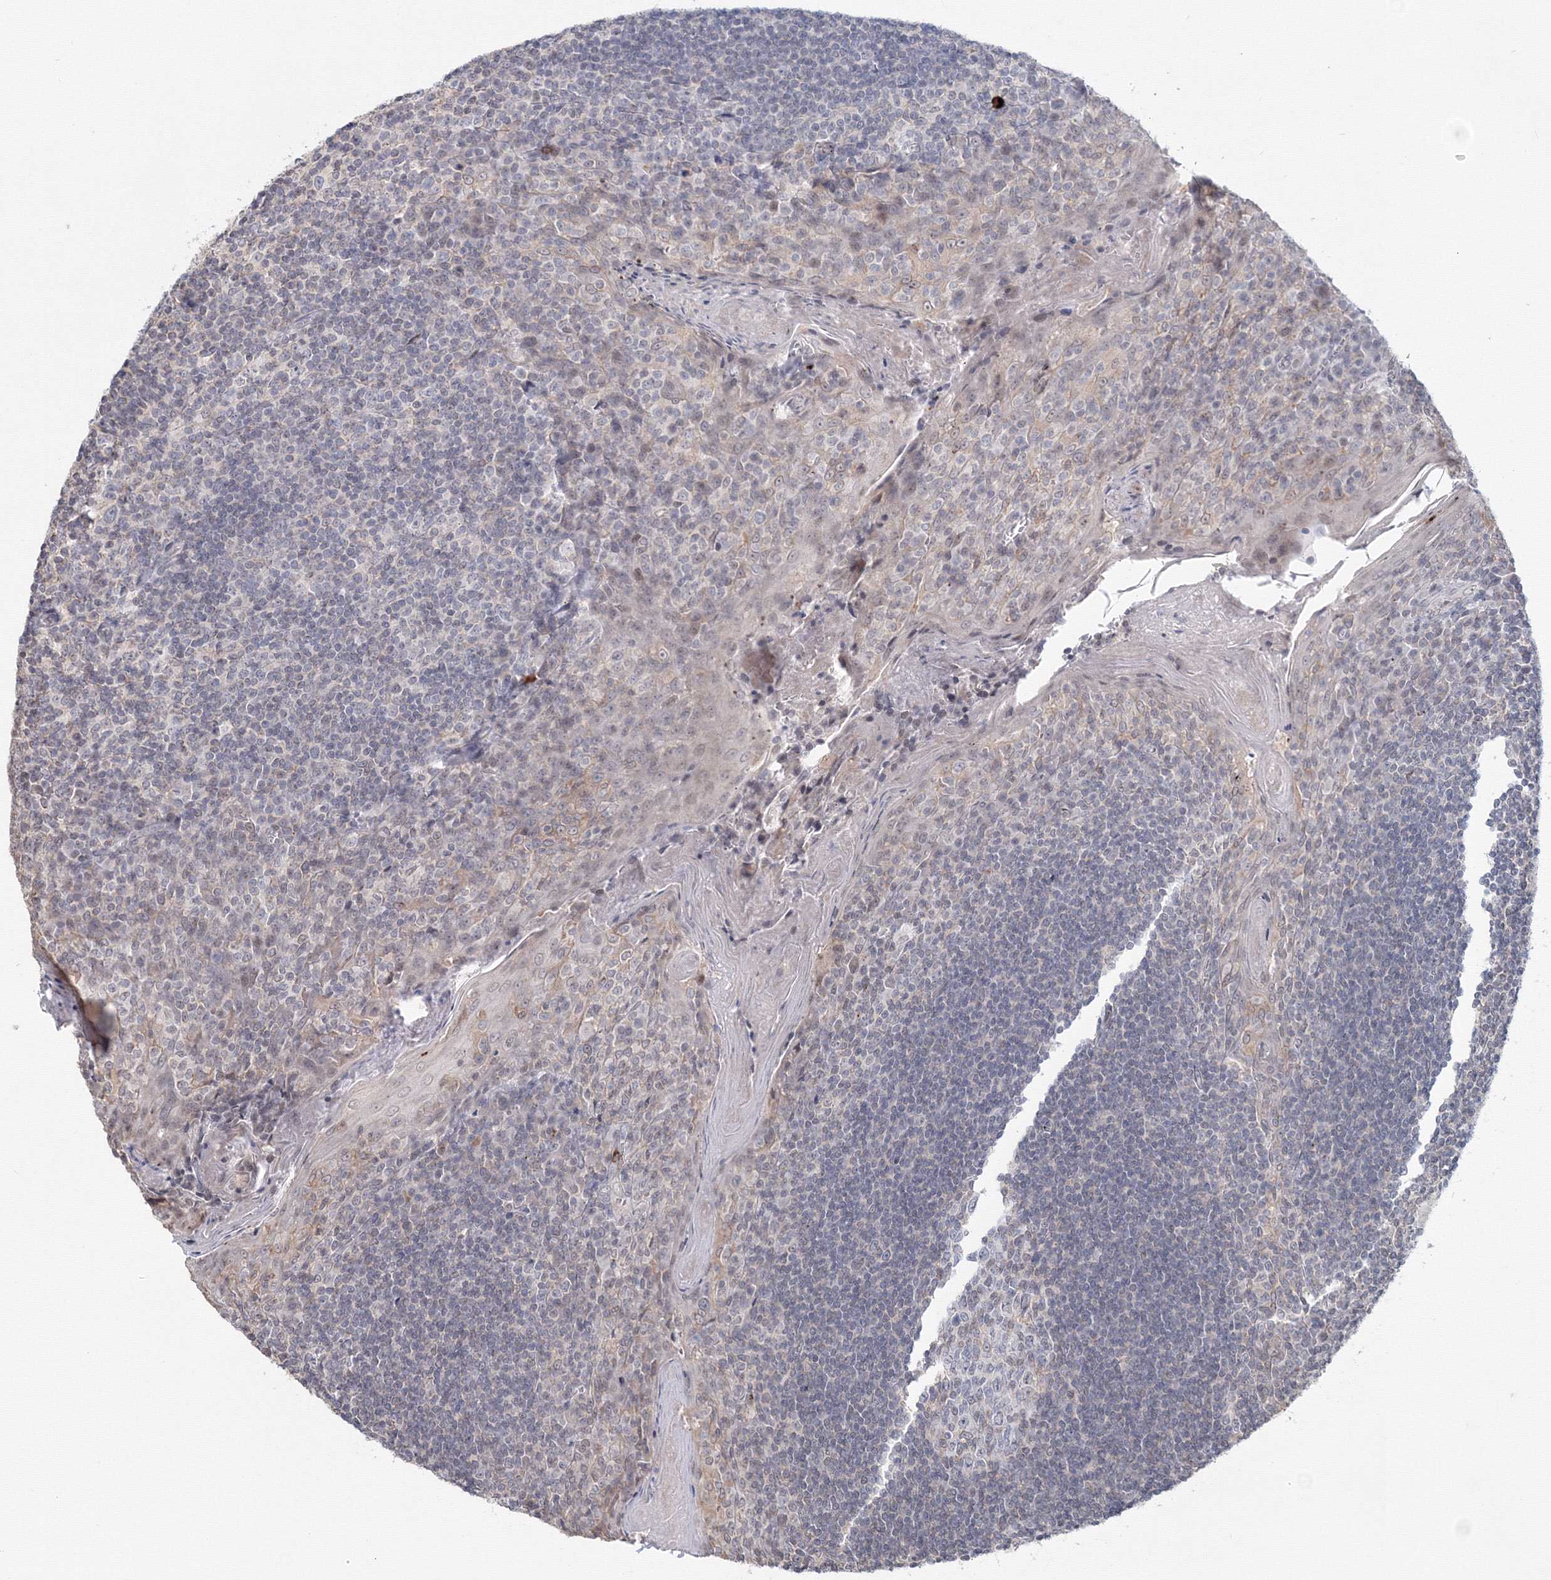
{"staining": {"intensity": "negative", "quantity": "none", "location": "none"}, "tissue": "tonsil", "cell_type": "Germinal center cells", "image_type": "normal", "snomed": [{"axis": "morphology", "description": "Normal tissue, NOS"}, {"axis": "topography", "description": "Tonsil"}], "caption": "High magnification brightfield microscopy of unremarkable tonsil stained with DAB (3,3'-diaminobenzidine) (brown) and counterstained with hematoxylin (blue): germinal center cells show no significant staining.", "gene": "SLC7A7", "patient": {"sex": "male", "age": 27}}